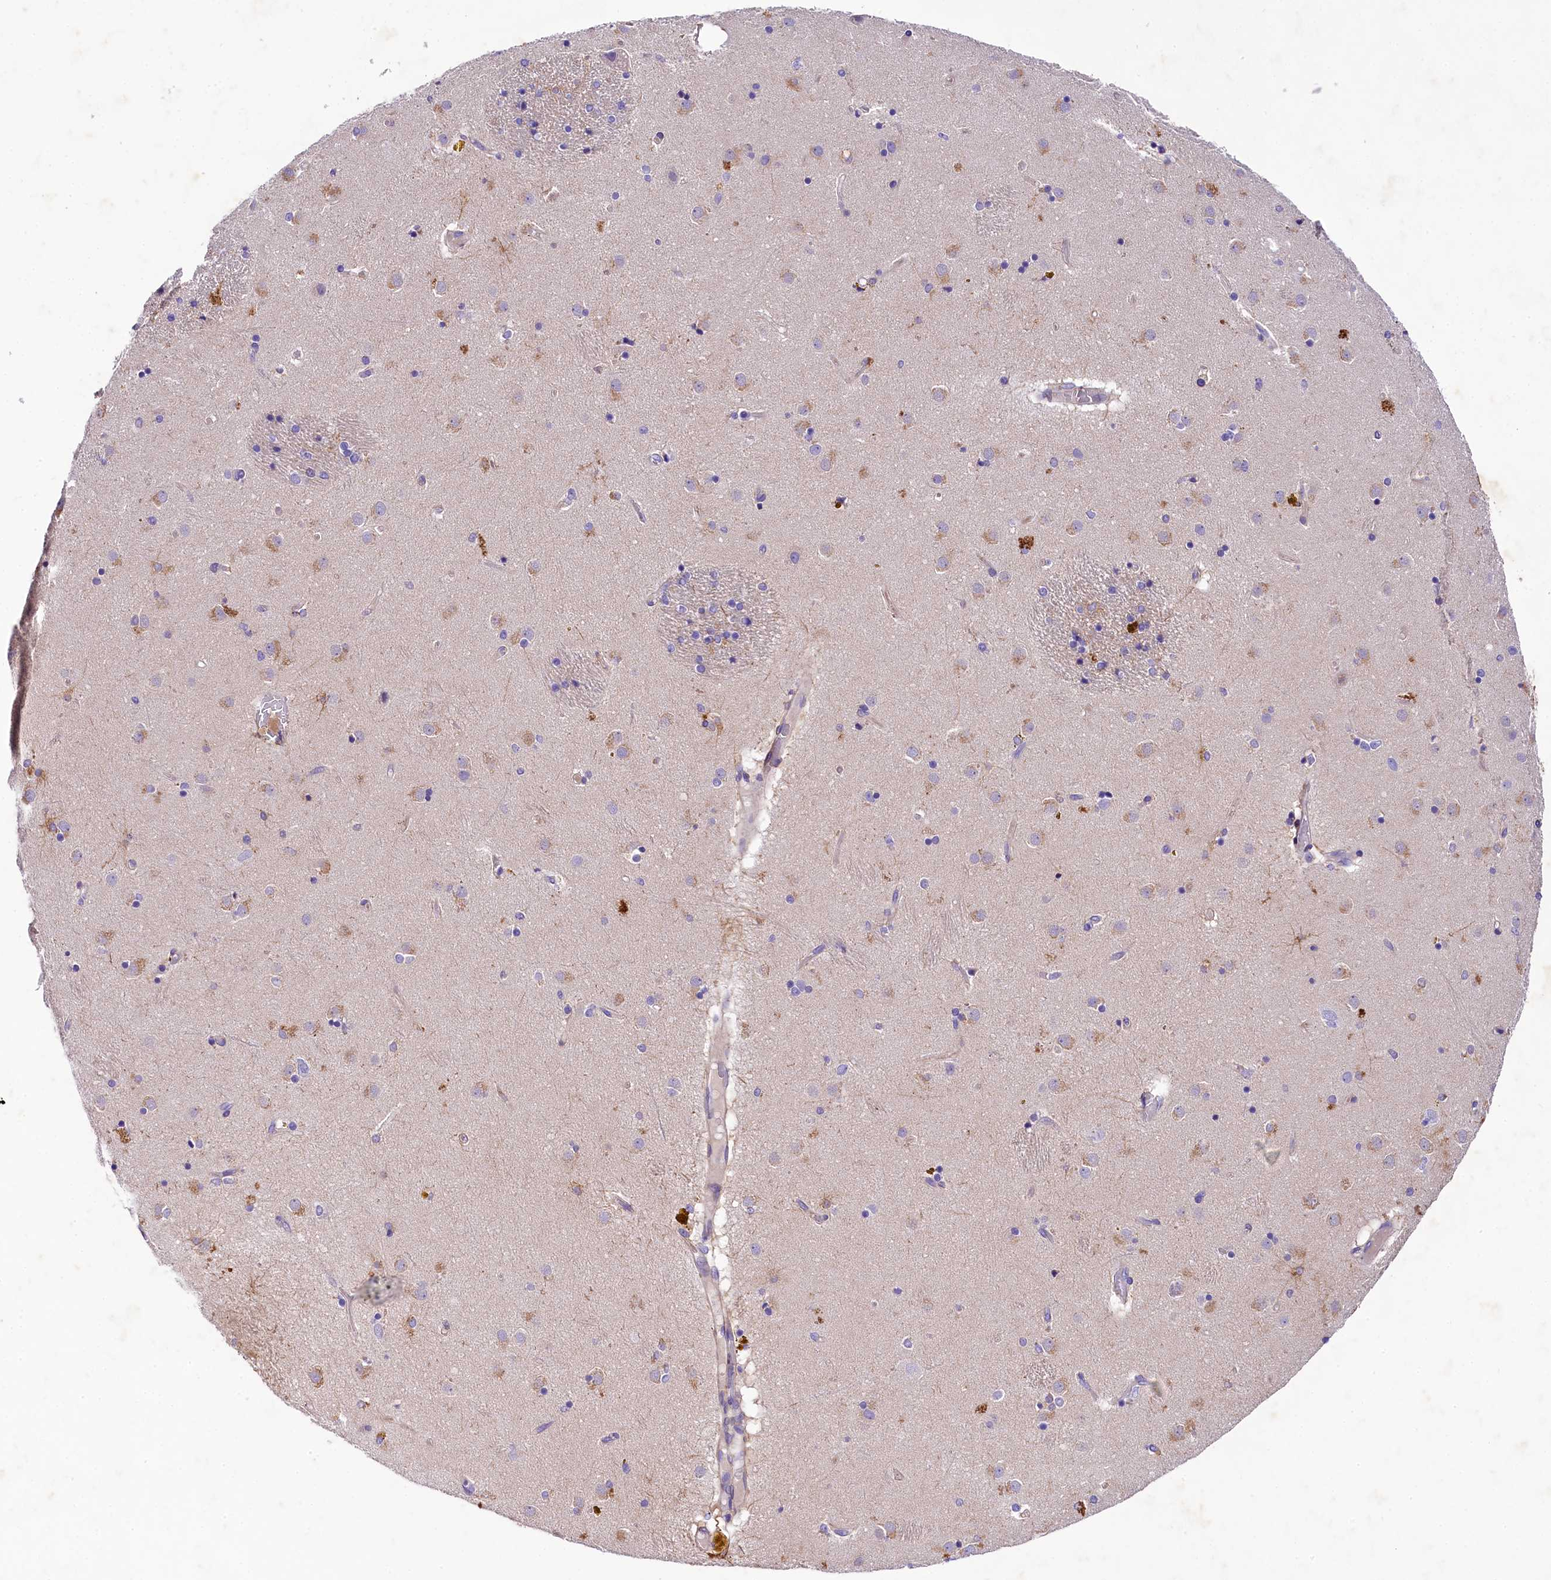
{"staining": {"intensity": "weak", "quantity": "<25%", "location": "cytoplasmic/membranous"}, "tissue": "caudate", "cell_type": "Glial cells", "image_type": "normal", "snomed": [{"axis": "morphology", "description": "Normal tissue, NOS"}, {"axis": "topography", "description": "Lateral ventricle wall"}], "caption": "Protein analysis of normal caudate displays no significant positivity in glial cells. The staining is performed using DAB (3,3'-diaminobenzidine) brown chromogen with nuclei counter-stained in using hematoxylin.", "gene": "SOD3", "patient": {"sex": "male", "age": 70}}